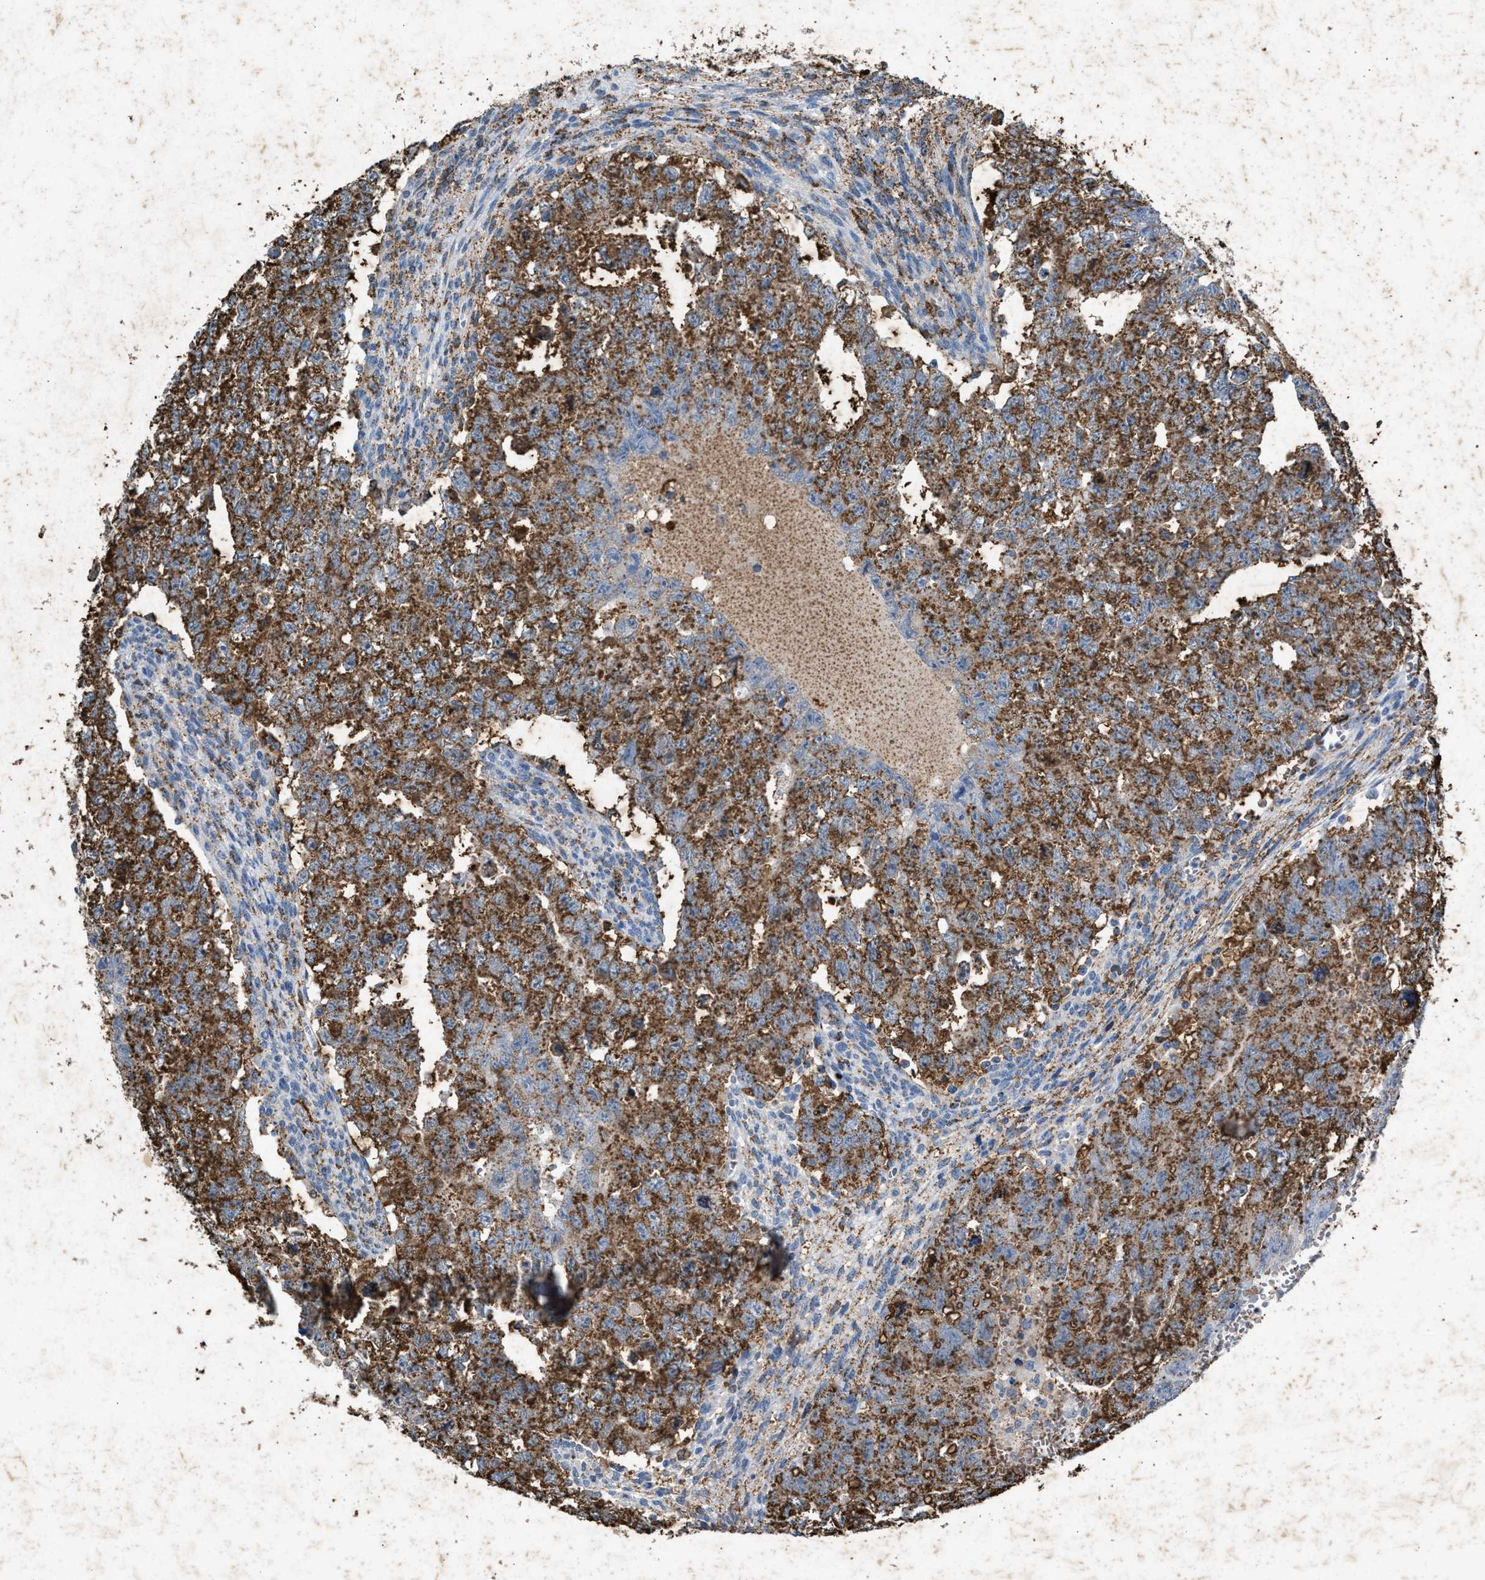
{"staining": {"intensity": "moderate", "quantity": ">75%", "location": "cytoplasmic/membranous"}, "tissue": "testis cancer", "cell_type": "Tumor cells", "image_type": "cancer", "snomed": [{"axis": "morphology", "description": "Seminoma, NOS"}, {"axis": "morphology", "description": "Carcinoma, Embryonal, NOS"}, {"axis": "topography", "description": "Testis"}], "caption": "Immunohistochemical staining of testis cancer (embryonal carcinoma) reveals moderate cytoplasmic/membranous protein expression in approximately >75% of tumor cells. The staining is performed using DAB brown chromogen to label protein expression. The nuclei are counter-stained blue using hematoxylin.", "gene": "LTB4R2", "patient": {"sex": "male", "age": 38}}